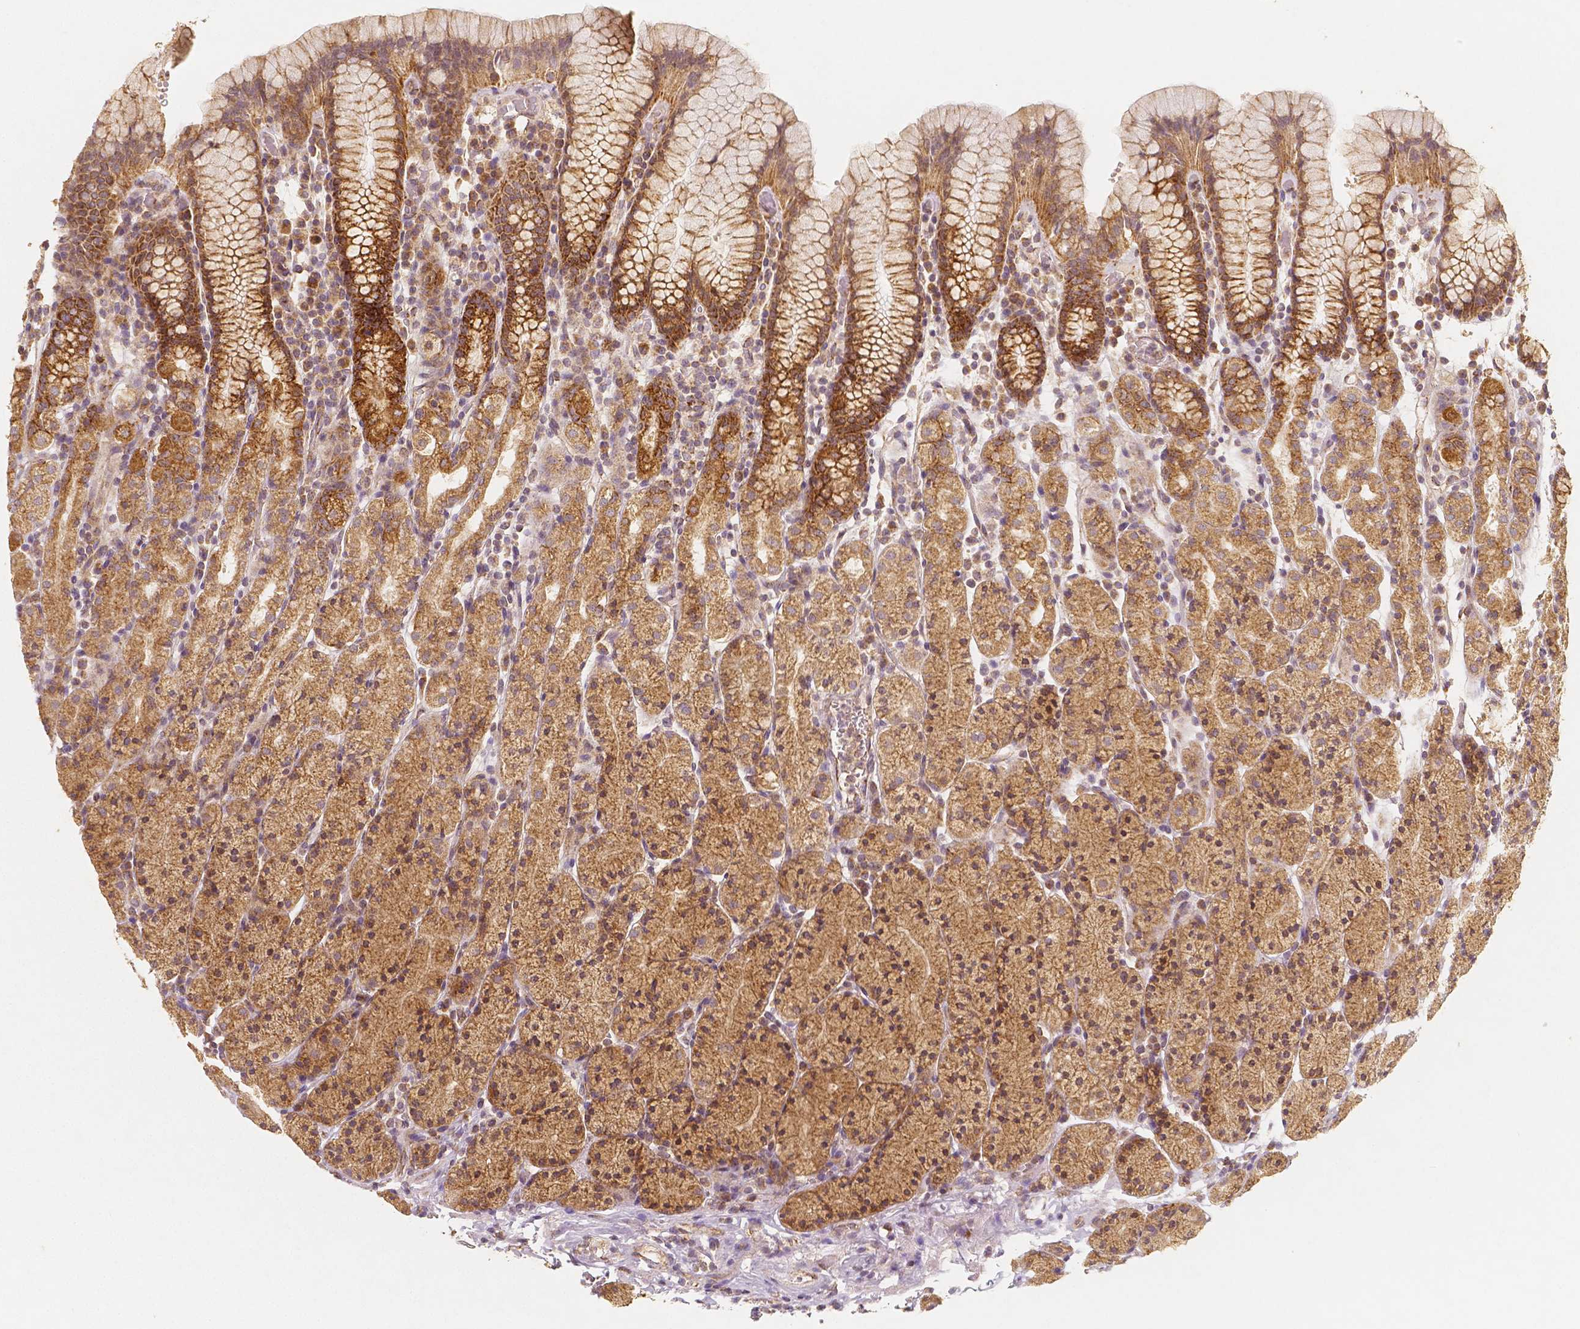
{"staining": {"intensity": "moderate", "quantity": ">75%", "location": "cytoplasmic/membranous"}, "tissue": "stomach", "cell_type": "Glandular cells", "image_type": "normal", "snomed": [{"axis": "morphology", "description": "Normal tissue, NOS"}, {"axis": "topography", "description": "Stomach, upper"}, {"axis": "topography", "description": "Stomach"}], "caption": "About >75% of glandular cells in benign stomach show moderate cytoplasmic/membranous protein positivity as visualized by brown immunohistochemical staining.", "gene": "PGAM5", "patient": {"sex": "male", "age": 62}}